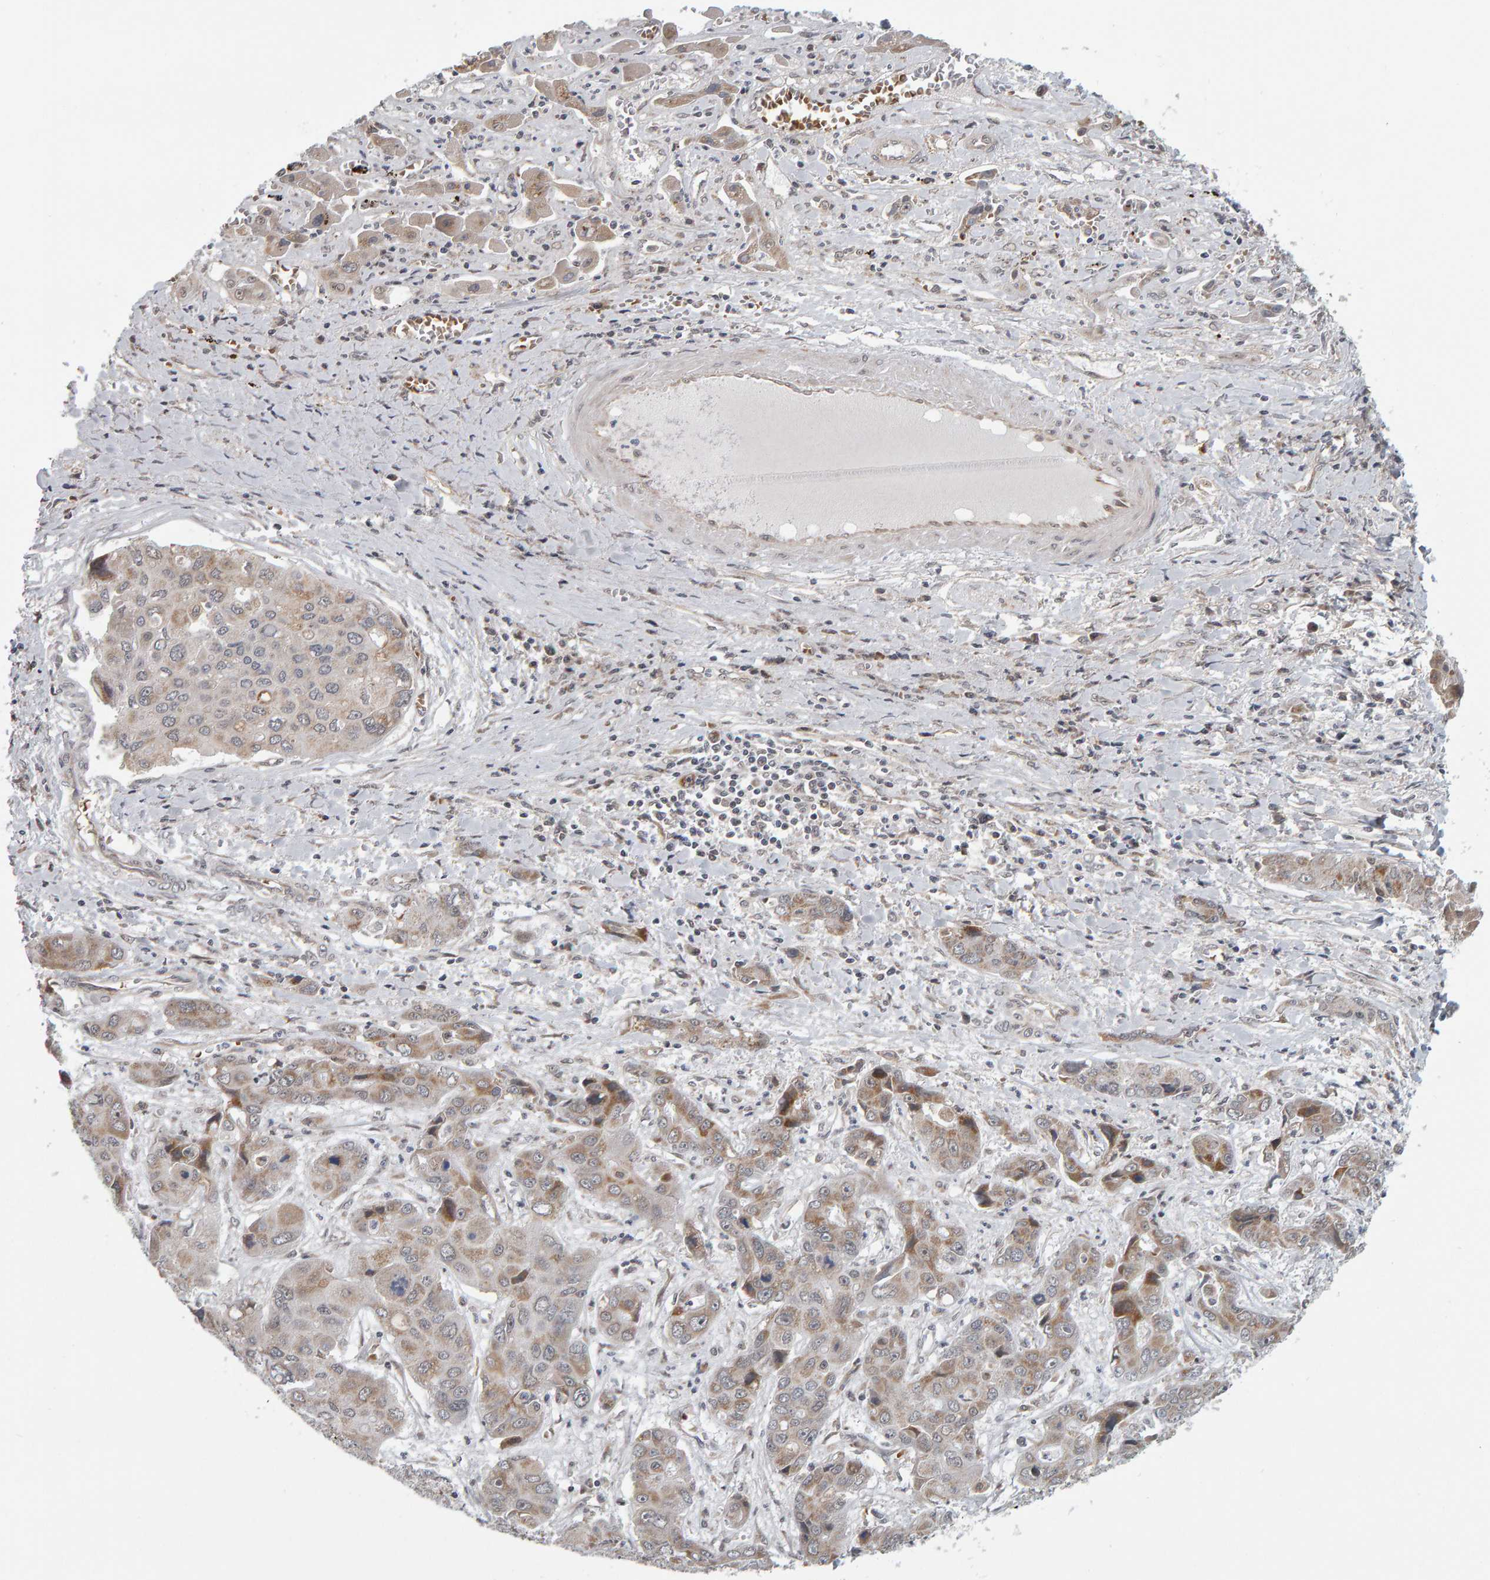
{"staining": {"intensity": "weak", "quantity": "25%-75%", "location": "cytoplasmic/membranous"}, "tissue": "liver cancer", "cell_type": "Tumor cells", "image_type": "cancer", "snomed": [{"axis": "morphology", "description": "Cholangiocarcinoma"}, {"axis": "topography", "description": "Liver"}], "caption": "A high-resolution photomicrograph shows IHC staining of liver cancer (cholangiocarcinoma), which reveals weak cytoplasmic/membranous positivity in about 25%-75% of tumor cells. (DAB (3,3'-diaminobenzidine) IHC, brown staining for protein, blue staining for nuclei).", "gene": "DAP3", "patient": {"sex": "male", "age": 67}}